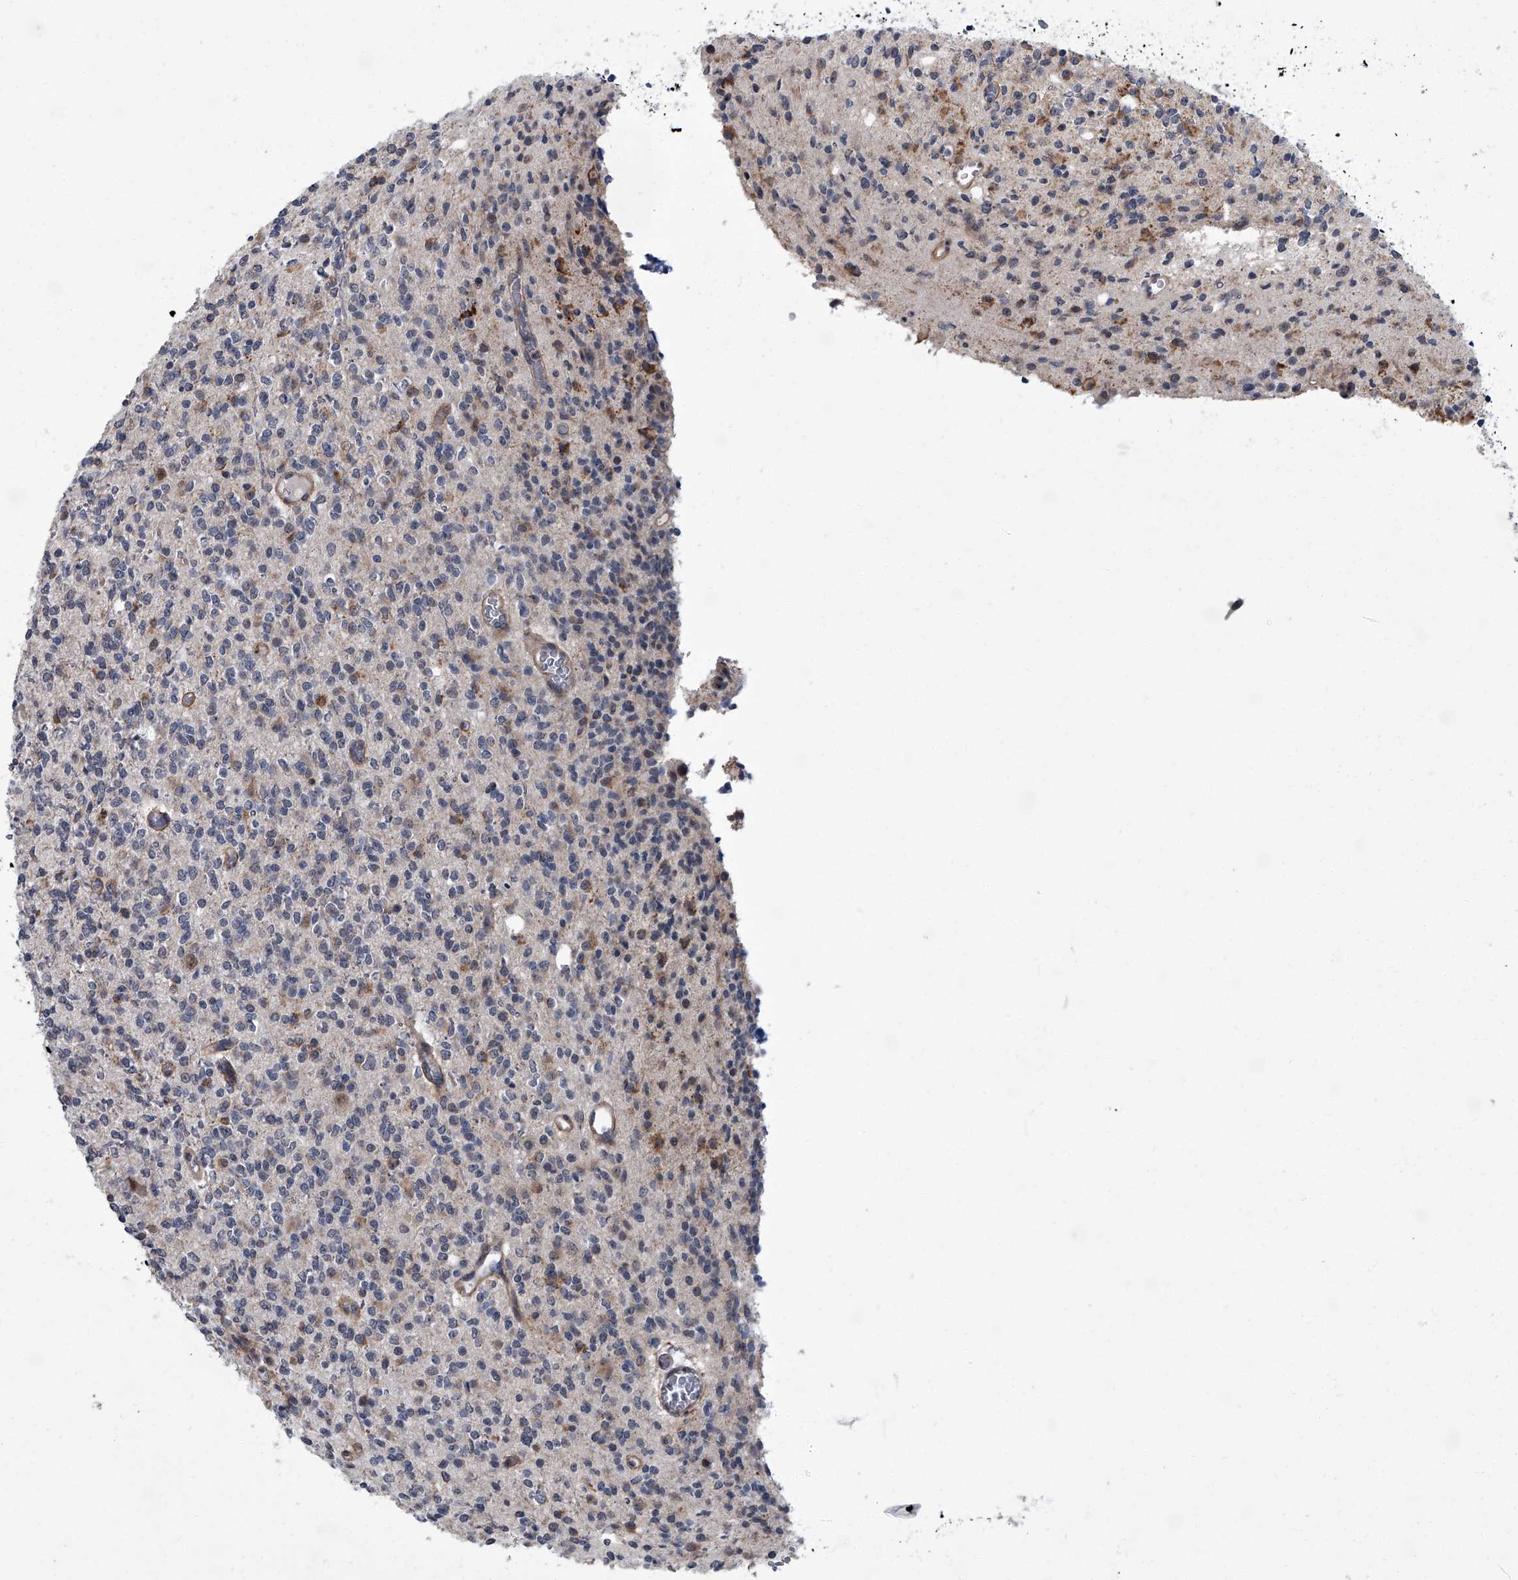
{"staining": {"intensity": "negative", "quantity": "none", "location": "none"}, "tissue": "glioma", "cell_type": "Tumor cells", "image_type": "cancer", "snomed": [{"axis": "morphology", "description": "Glioma, malignant, High grade"}, {"axis": "topography", "description": "Brain"}], "caption": "Tumor cells are negative for brown protein staining in high-grade glioma (malignant).", "gene": "ZNF274", "patient": {"sex": "male", "age": 34}}